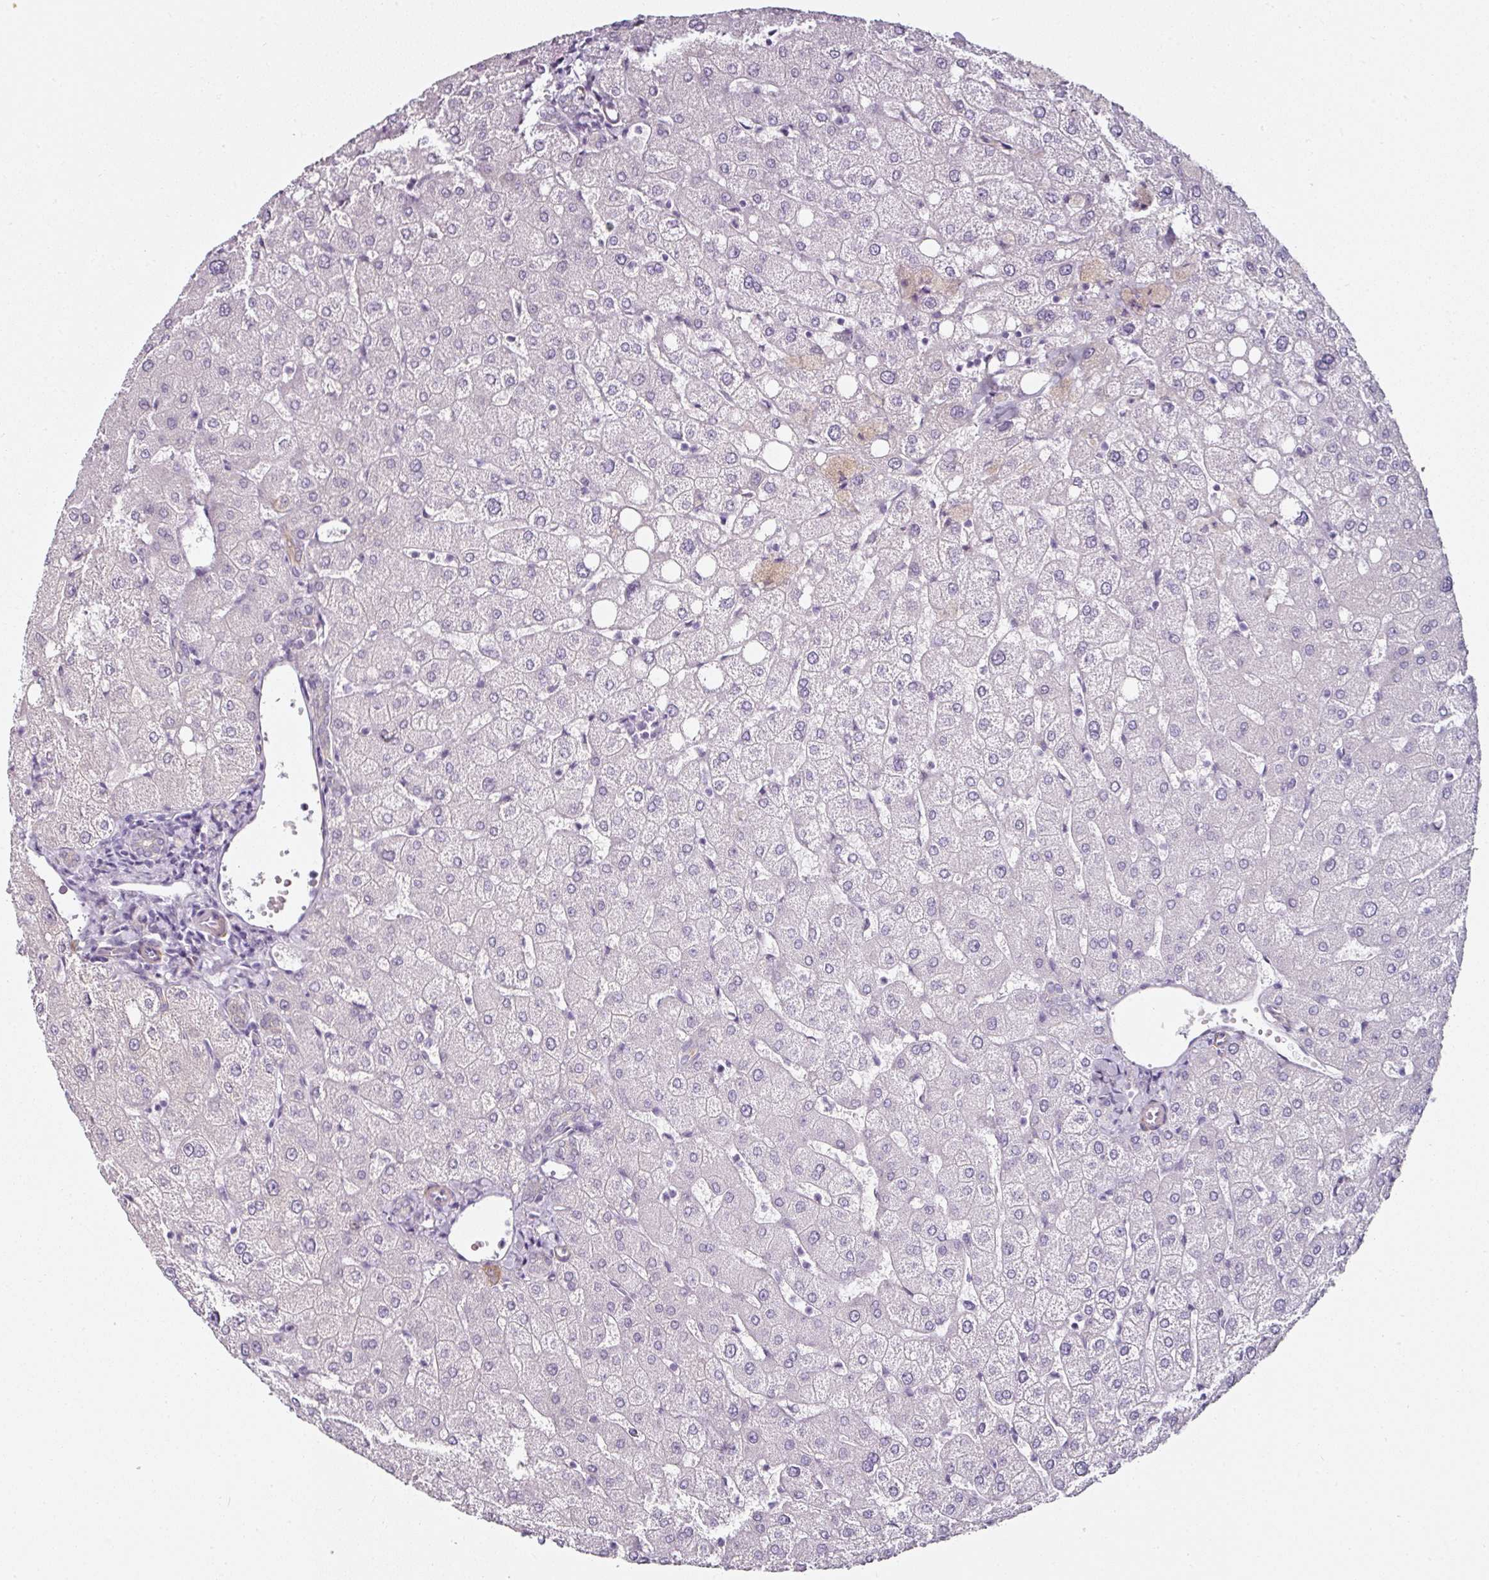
{"staining": {"intensity": "negative", "quantity": "none", "location": "none"}, "tissue": "liver", "cell_type": "Cholangiocytes", "image_type": "normal", "snomed": [{"axis": "morphology", "description": "Normal tissue, NOS"}, {"axis": "topography", "description": "Liver"}], "caption": "Liver stained for a protein using immunohistochemistry displays no positivity cholangiocytes.", "gene": "CAP2", "patient": {"sex": "female", "age": 54}}